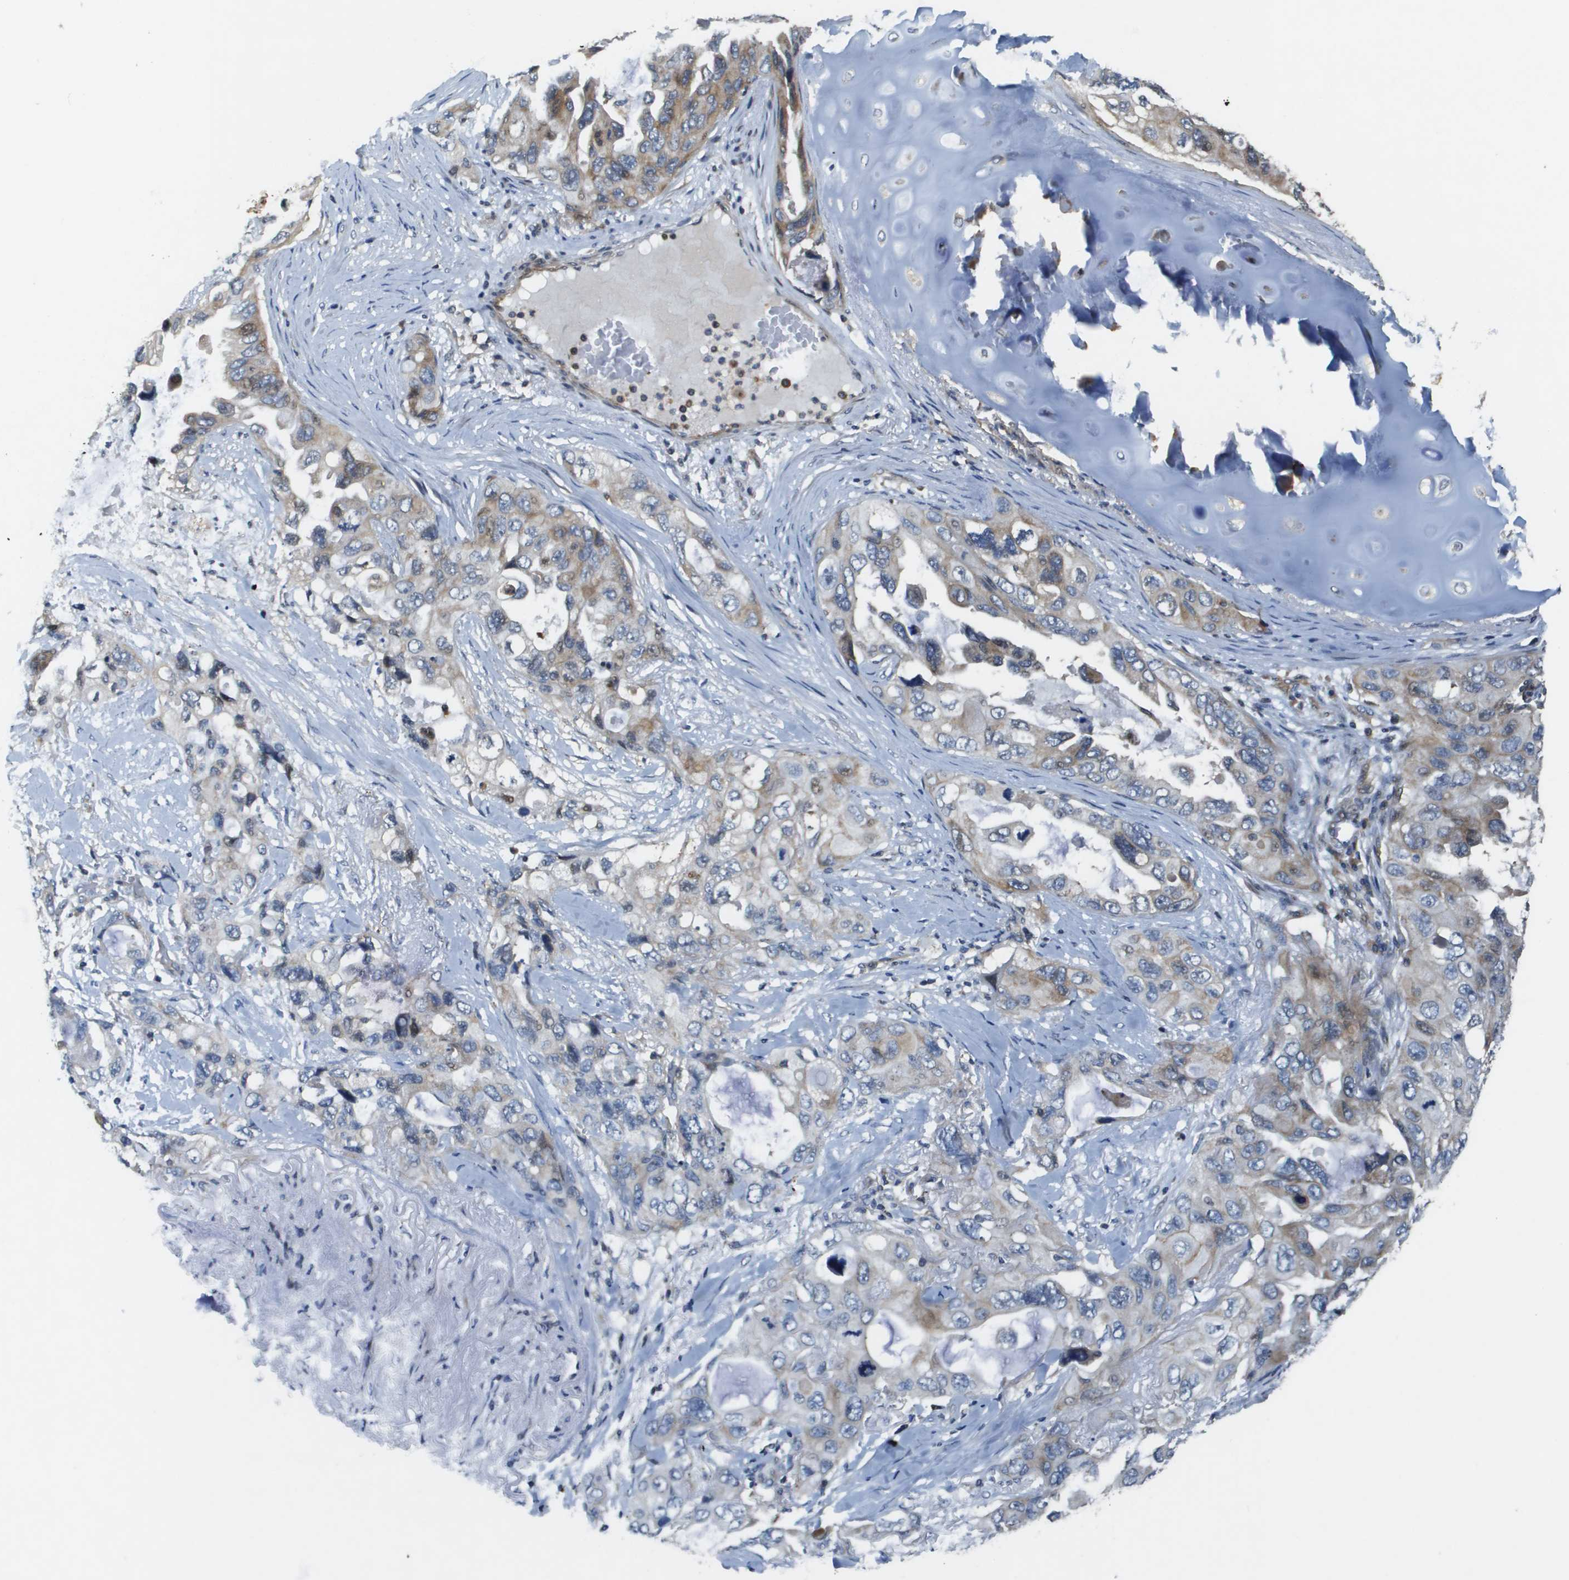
{"staining": {"intensity": "moderate", "quantity": "25%-75%", "location": "cytoplasmic/membranous"}, "tissue": "lung cancer", "cell_type": "Tumor cells", "image_type": "cancer", "snomed": [{"axis": "morphology", "description": "Squamous cell carcinoma, NOS"}, {"axis": "topography", "description": "Lung"}], "caption": "This is a photomicrograph of IHC staining of lung squamous cell carcinoma, which shows moderate expression in the cytoplasmic/membranous of tumor cells.", "gene": "SCN4B", "patient": {"sex": "female", "age": 73}}